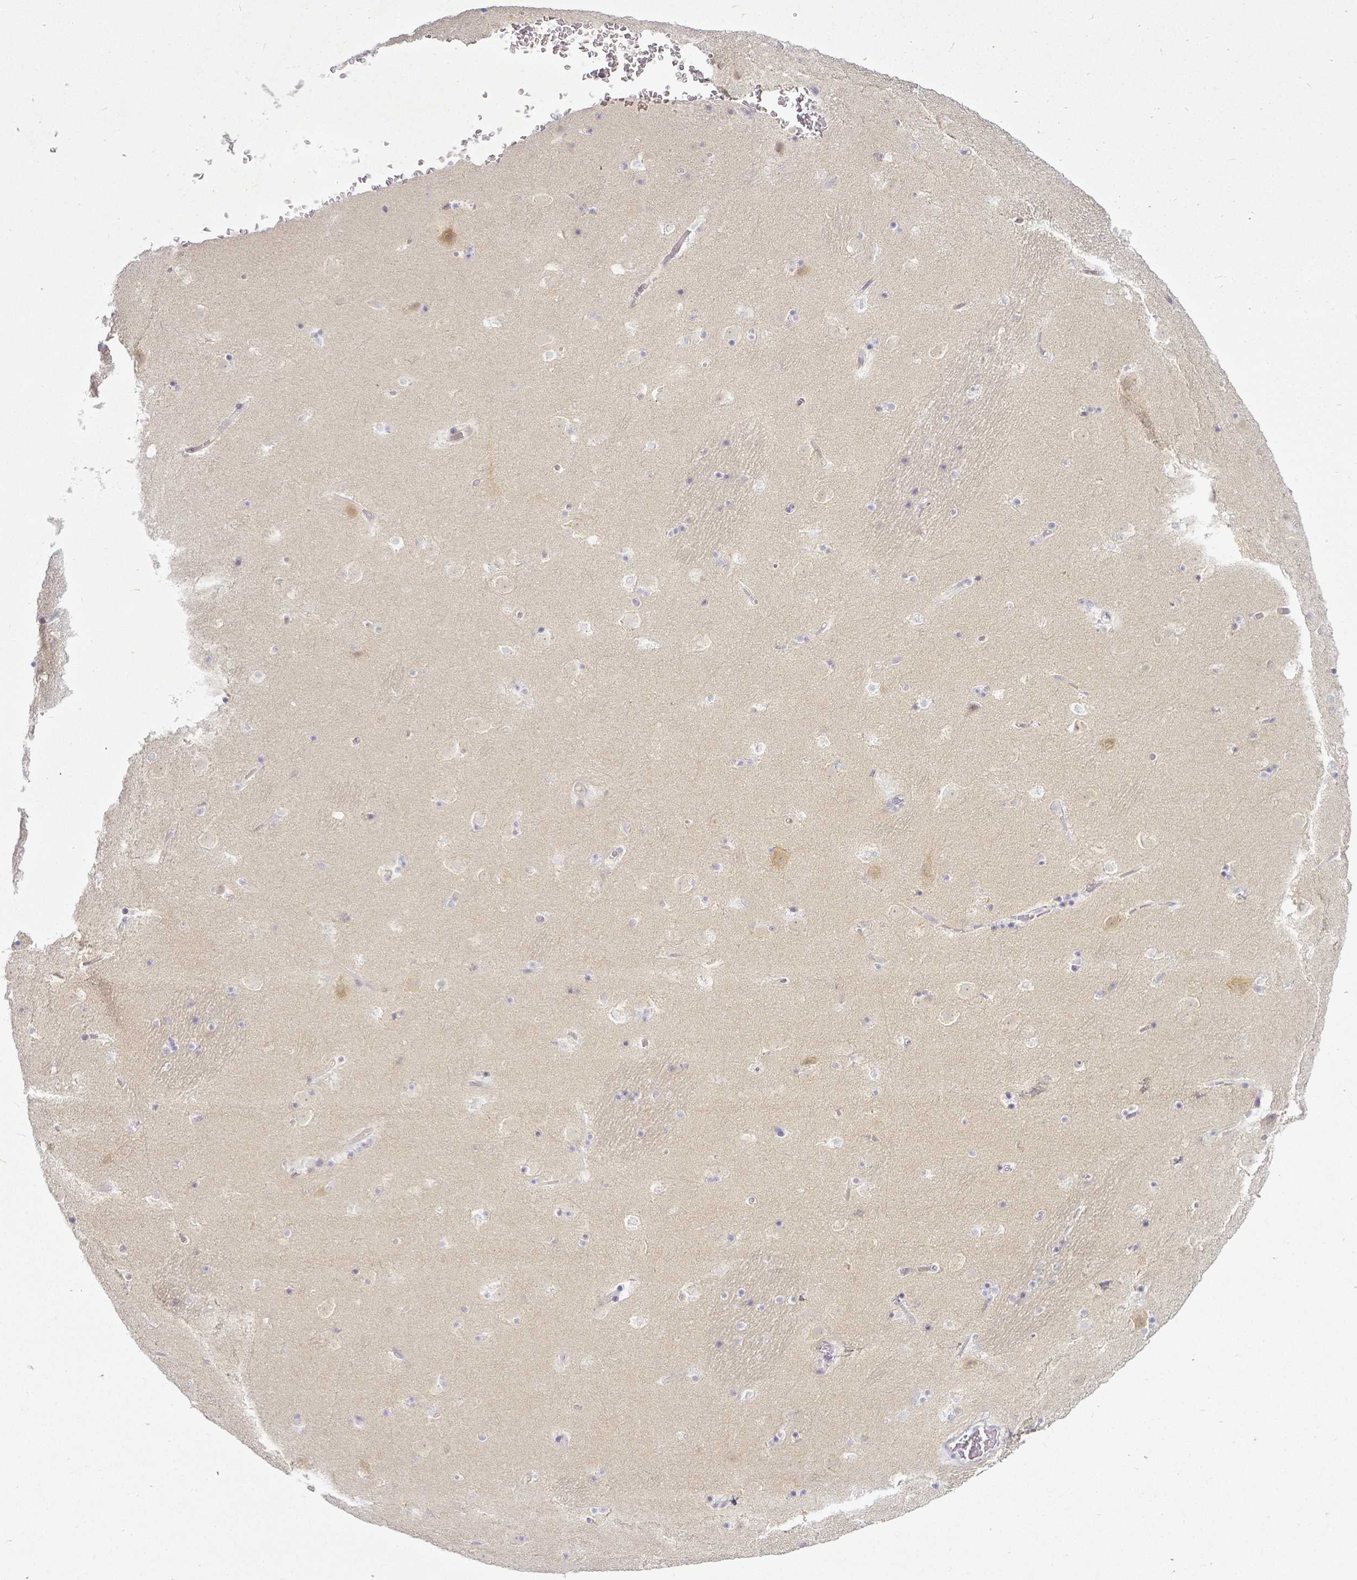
{"staining": {"intensity": "negative", "quantity": "none", "location": "none"}, "tissue": "caudate", "cell_type": "Glial cells", "image_type": "normal", "snomed": [{"axis": "morphology", "description": "Normal tissue, NOS"}, {"axis": "topography", "description": "Lateral ventricle wall"}], "caption": "This is an immunohistochemistry (IHC) histopathology image of unremarkable human caudate. There is no staining in glial cells.", "gene": "KCNH1", "patient": {"sex": "male", "age": 37}}